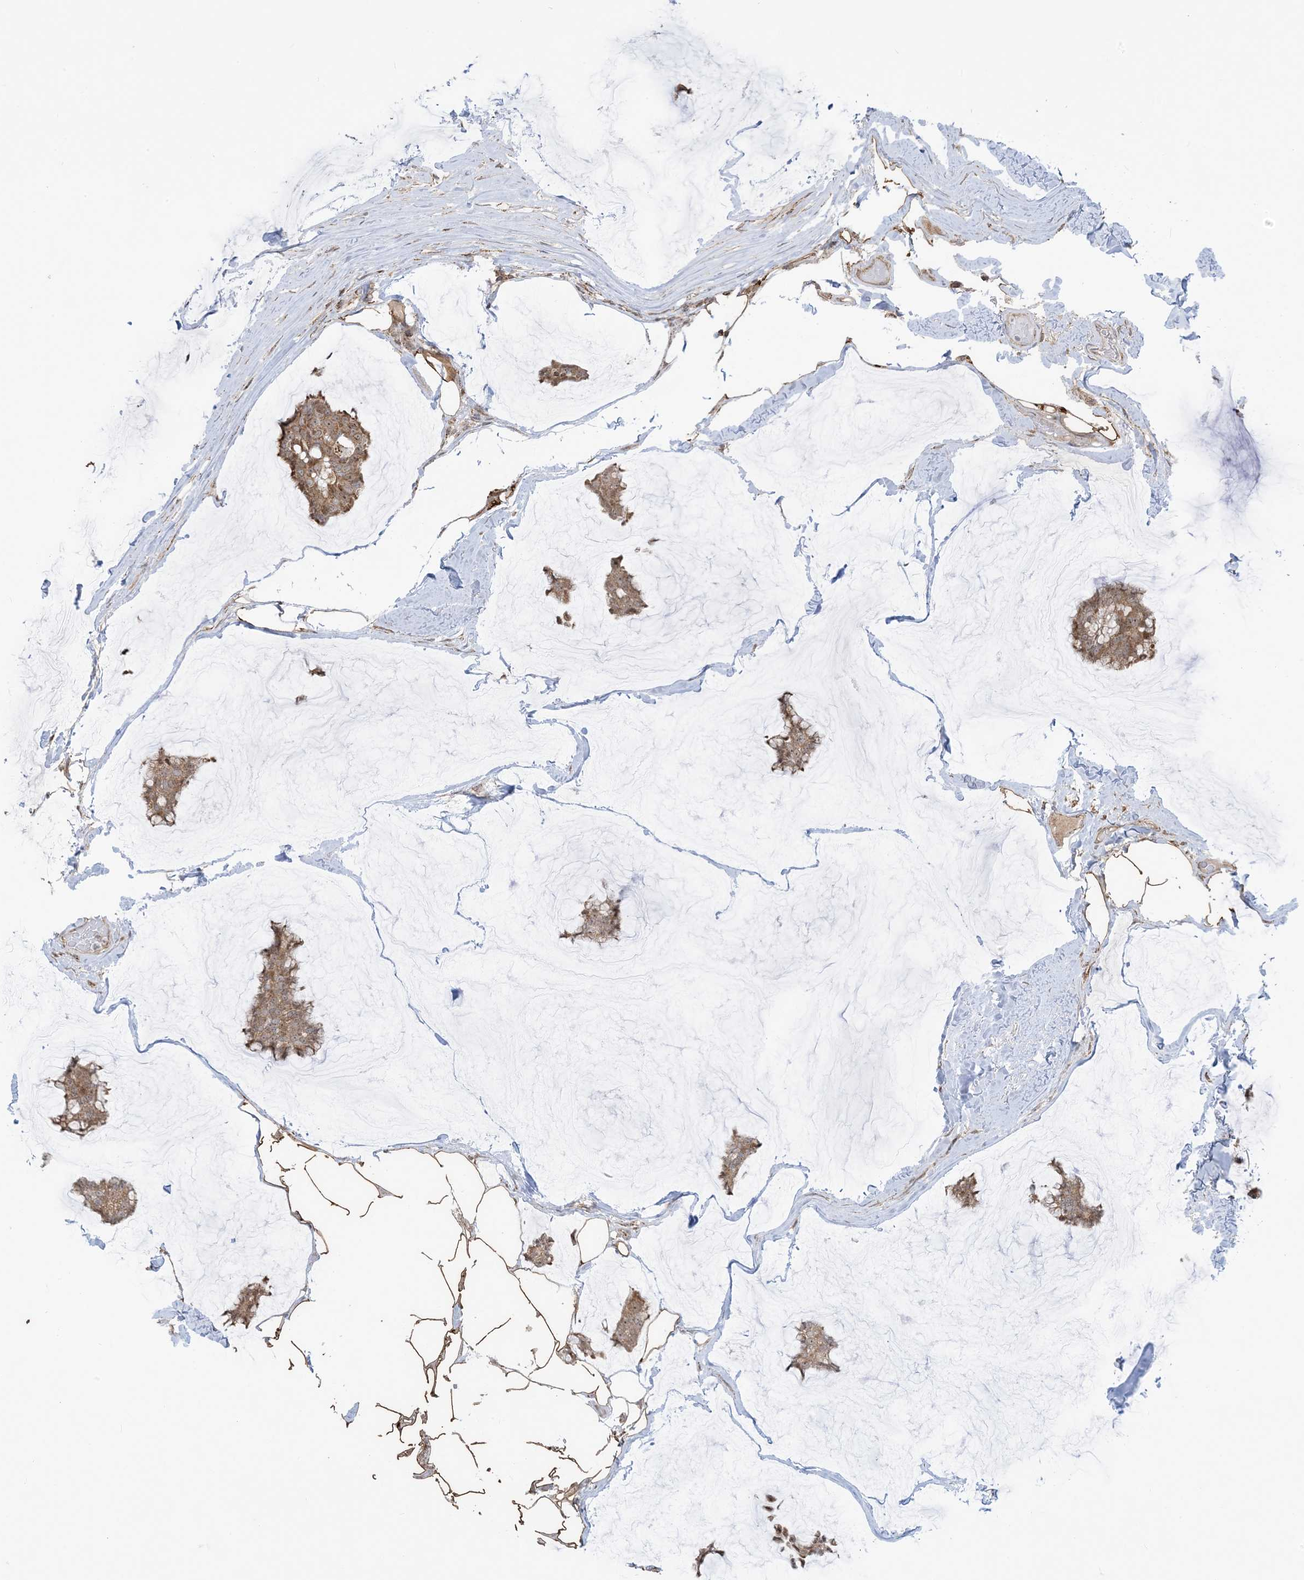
{"staining": {"intensity": "moderate", "quantity": ">75%", "location": "cytoplasmic/membranous"}, "tissue": "breast cancer", "cell_type": "Tumor cells", "image_type": "cancer", "snomed": [{"axis": "morphology", "description": "Duct carcinoma"}, {"axis": "topography", "description": "Breast"}], "caption": "An image of human breast cancer (infiltrating ductal carcinoma) stained for a protein displays moderate cytoplasmic/membranous brown staining in tumor cells.", "gene": "MAPKBP1", "patient": {"sex": "female", "age": 93}}